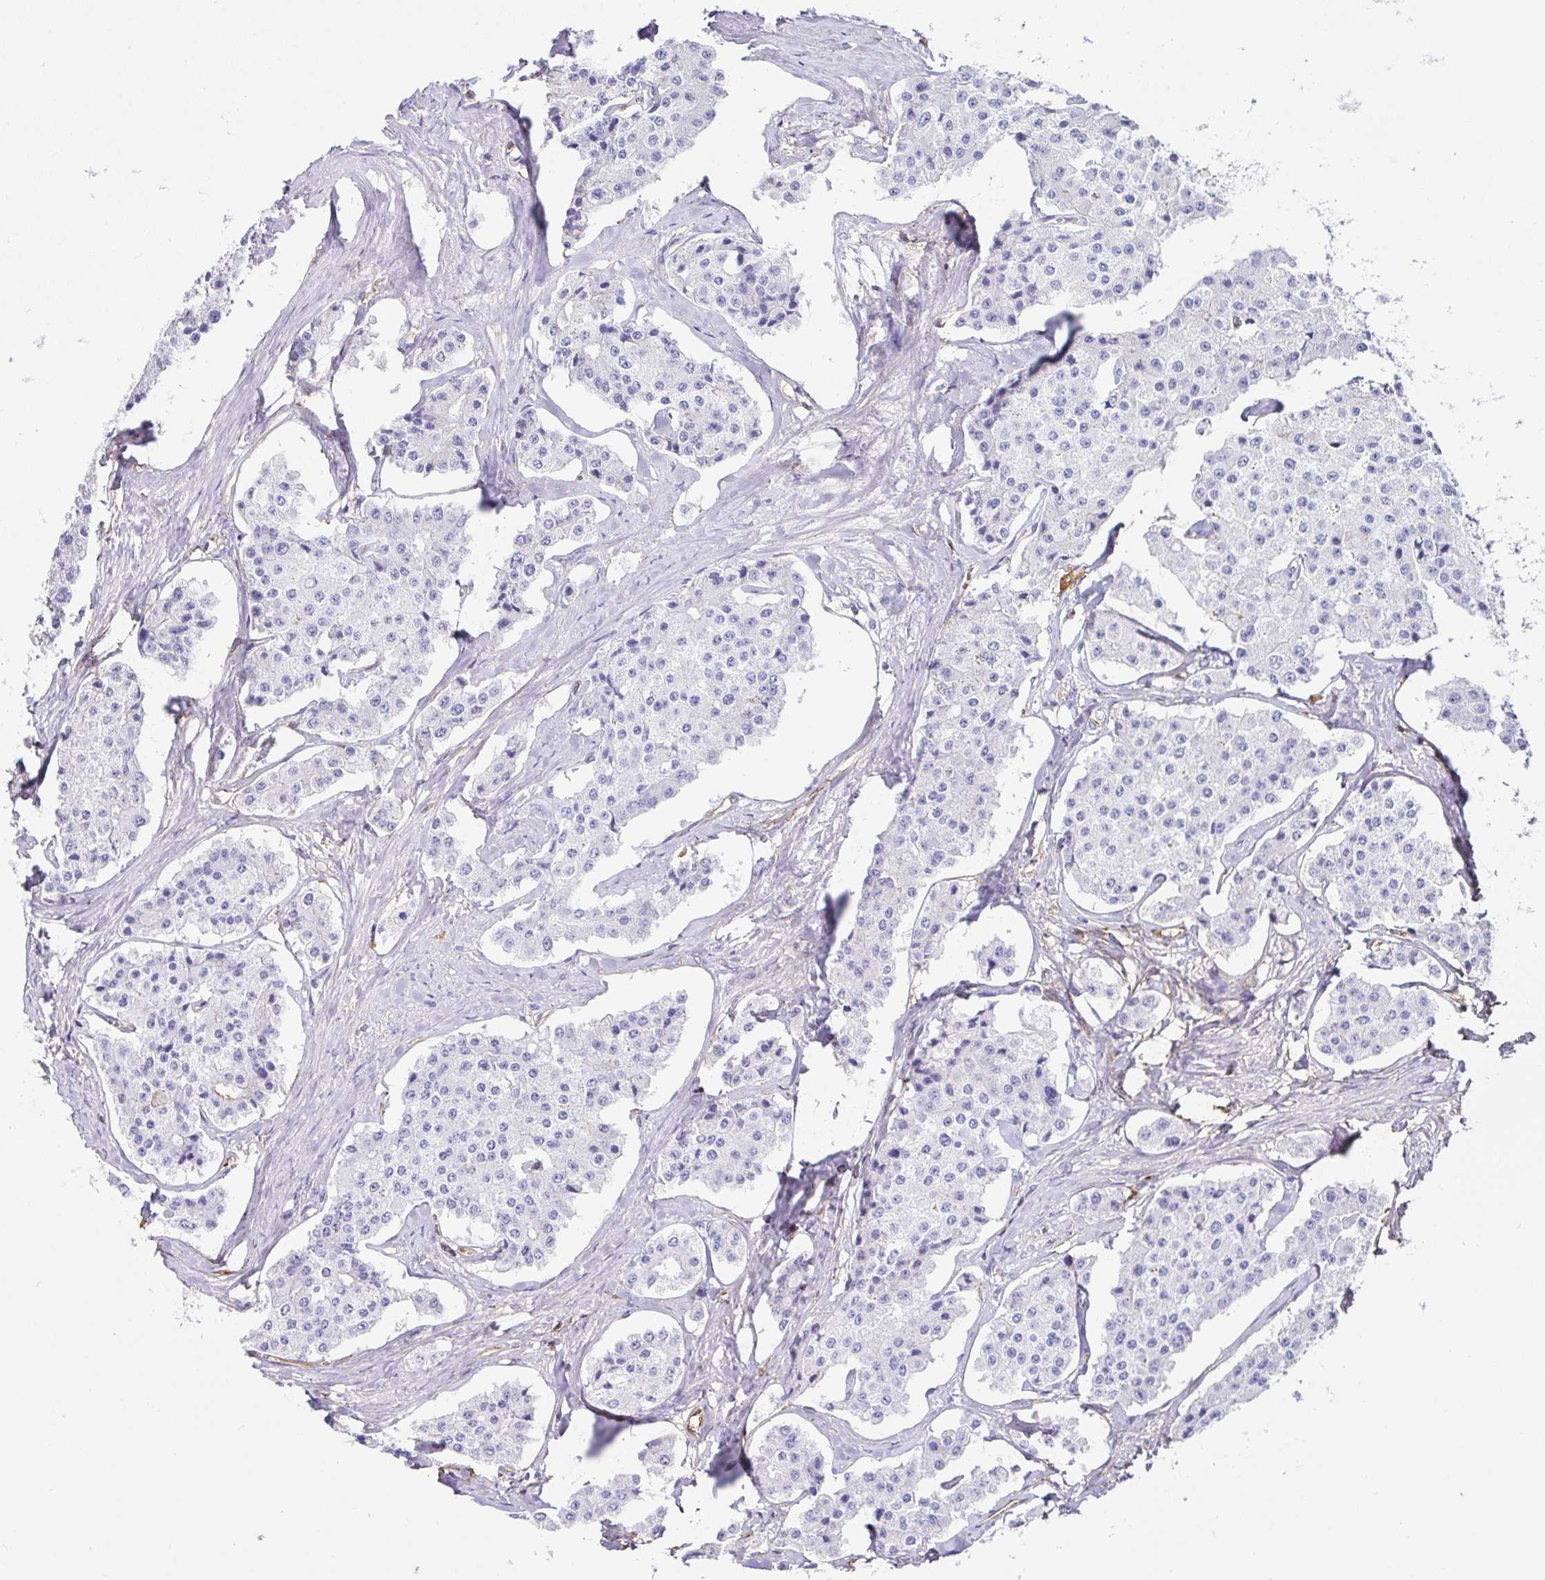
{"staining": {"intensity": "negative", "quantity": "none", "location": "none"}, "tissue": "carcinoid", "cell_type": "Tumor cells", "image_type": "cancer", "snomed": [{"axis": "morphology", "description": "Carcinoid, malignant, NOS"}, {"axis": "topography", "description": "Small intestine"}], "caption": "This is a micrograph of immunohistochemistry staining of carcinoid, which shows no staining in tumor cells.", "gene": "ANXA2", "patient": {"sex": "female", "age": 65}}